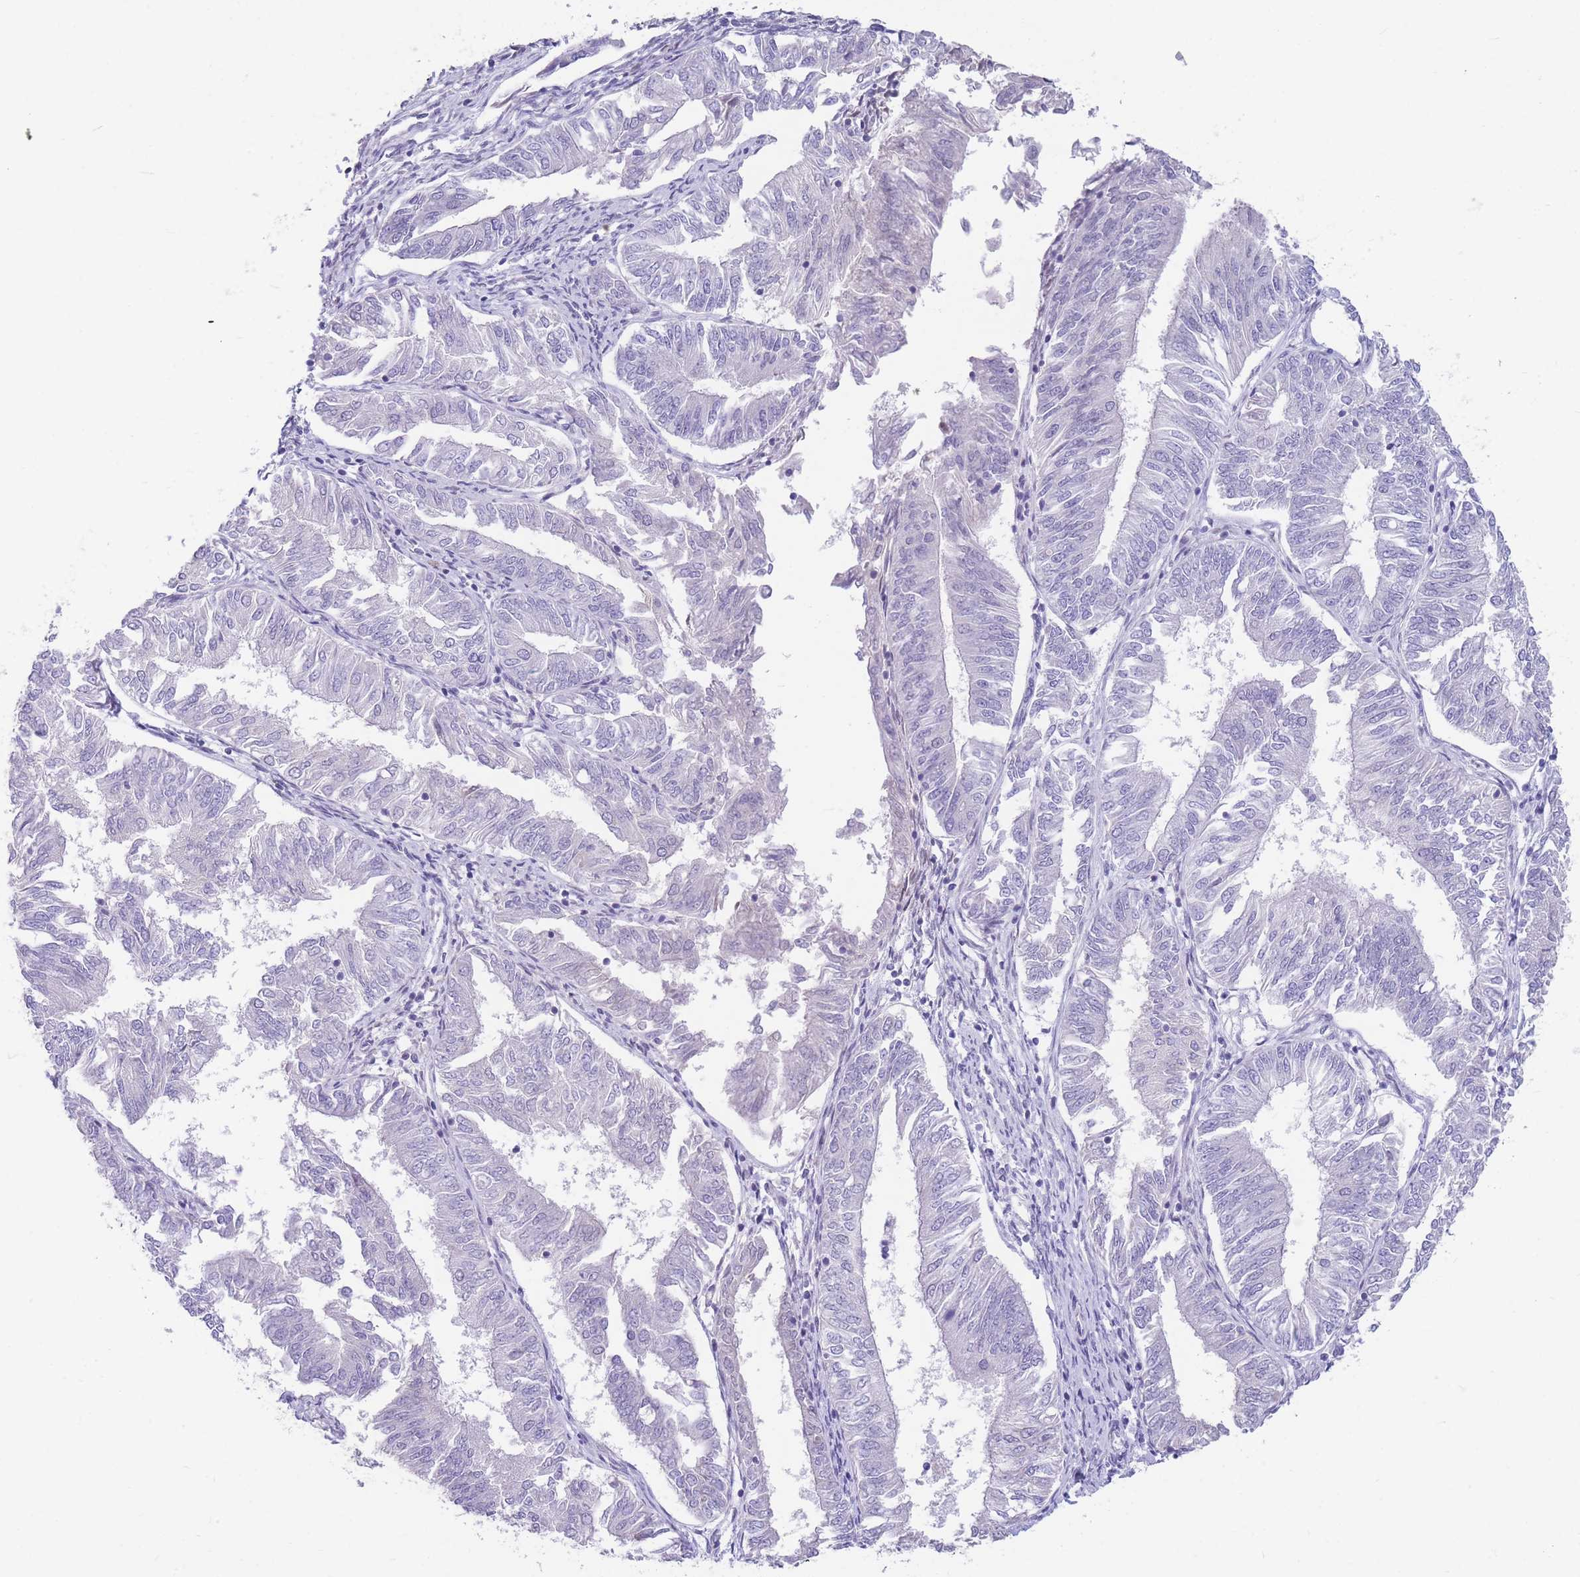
{"staining": {"intensity": "negative", "quantity": "none", "location": "none"}, "tissue": "endometrial cancer", "cell_type": "Tumor cells", "image_type": "cancer", "snomed": [{"axis": "morphology", "description": "Adenocarcinoma, NOS"}, {"axis": "topography", "description": "Endometrium"}], "caption": "DAB immunohistochemical staining of endometrial adenocarcinoma displays no significant staining in tumor cells. (DAB immunohistochemistry (IHC) with hematoxylin counter stain).", "gene": "SHCBP1", "patient": {"sex": "female", "age": 58}}